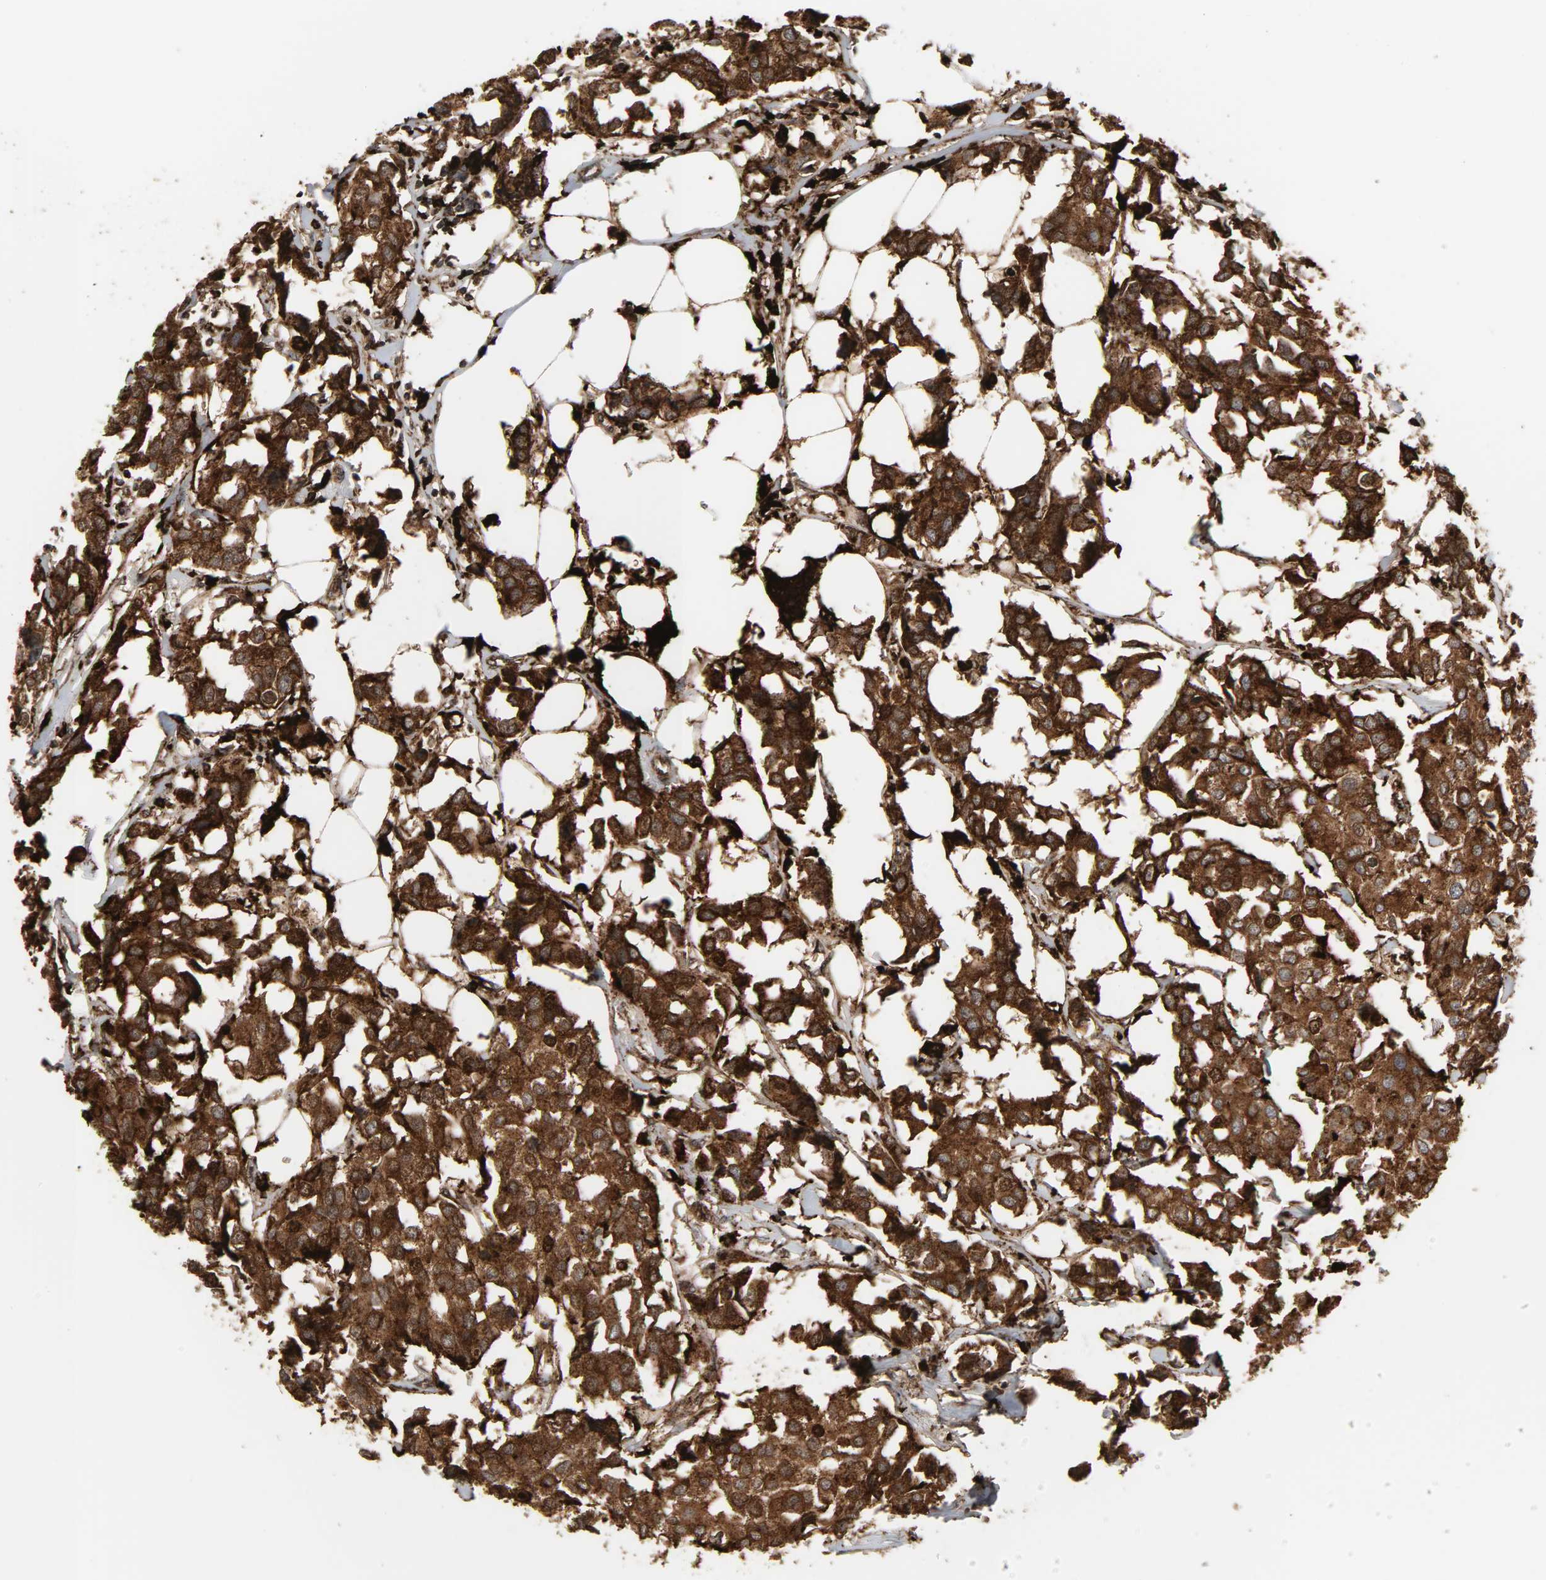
{"staining": {"intensity": "strong", "quantity": ">75%", "location": "cytoplasmic/membranous"}, "tissue": "breast cancer", "cell_type": "Tumor cells", "image_type": "cancer", "snomed": [{"axis": "morphology", "description": "Duct carcinoma"}, {"axis": "topography", "description": "Breast"}], "caption": "Protein expression analysis of human breast intraductal carcinoma reveals strong cytoplasmic/membranous expression in approximately >75% of tumor cells.", "gene": "PSAP", "patient": {"sex": "female", "age": 80}}